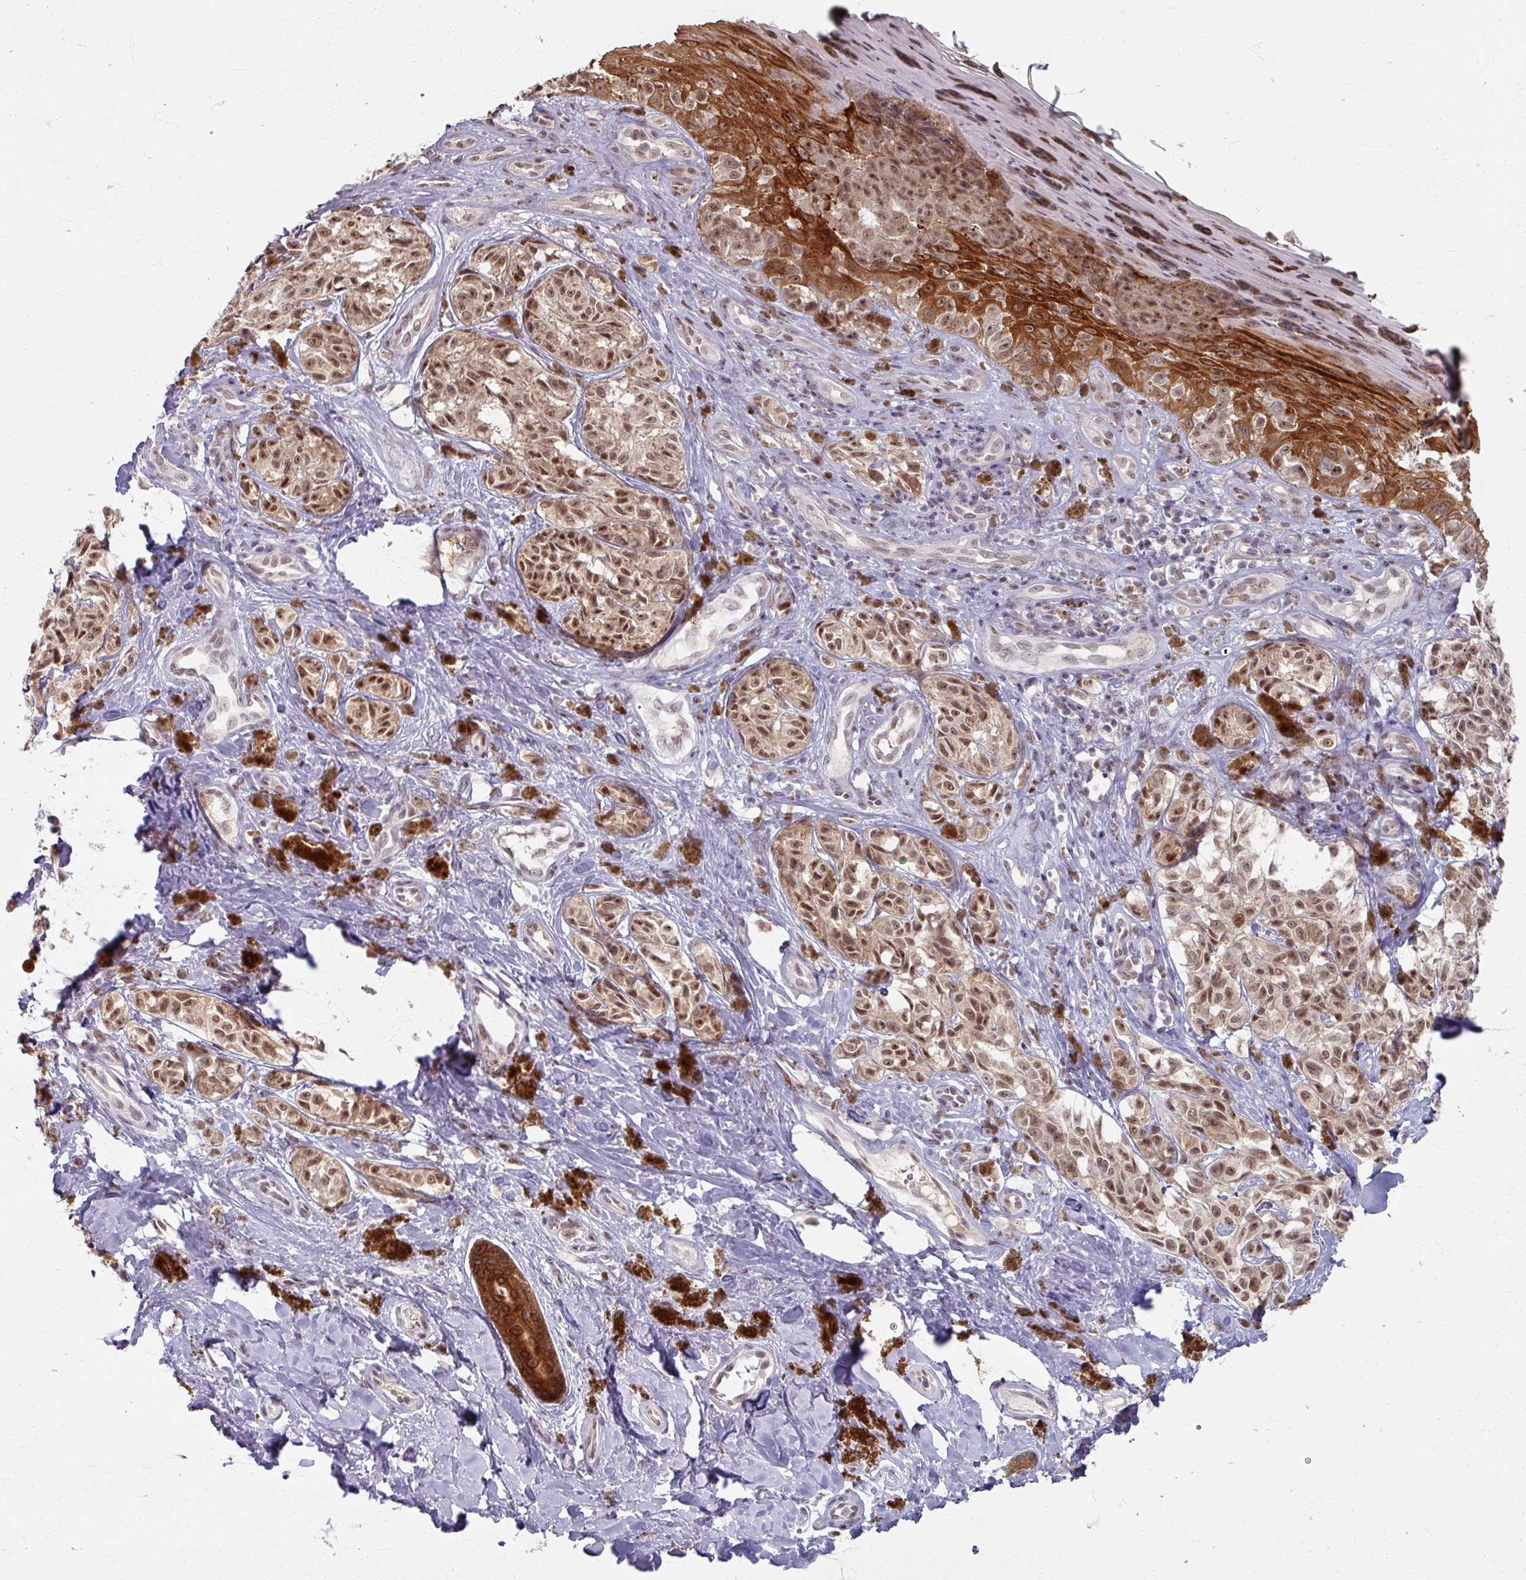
{"staining": {"intensity": "moderate", "quantity": ">75%", "location": "nuclear"}, "tissue": "melanoma", "cell_type": "Tumor cells", "image_type": "cancer", "snomed": [{"axis": "morphology", "description": "Malignant melanoma, NOS"}, {"axis": "topography", "description": "Skin"}], "caption": "This photomicrograph displays immunohistochemistry (IHC) staining of melanoma, with medium moderate nuclear expression in about >75% of tumor cells.", "gene": "KLC3", "patient": {"sex": "female", "age": 65}}